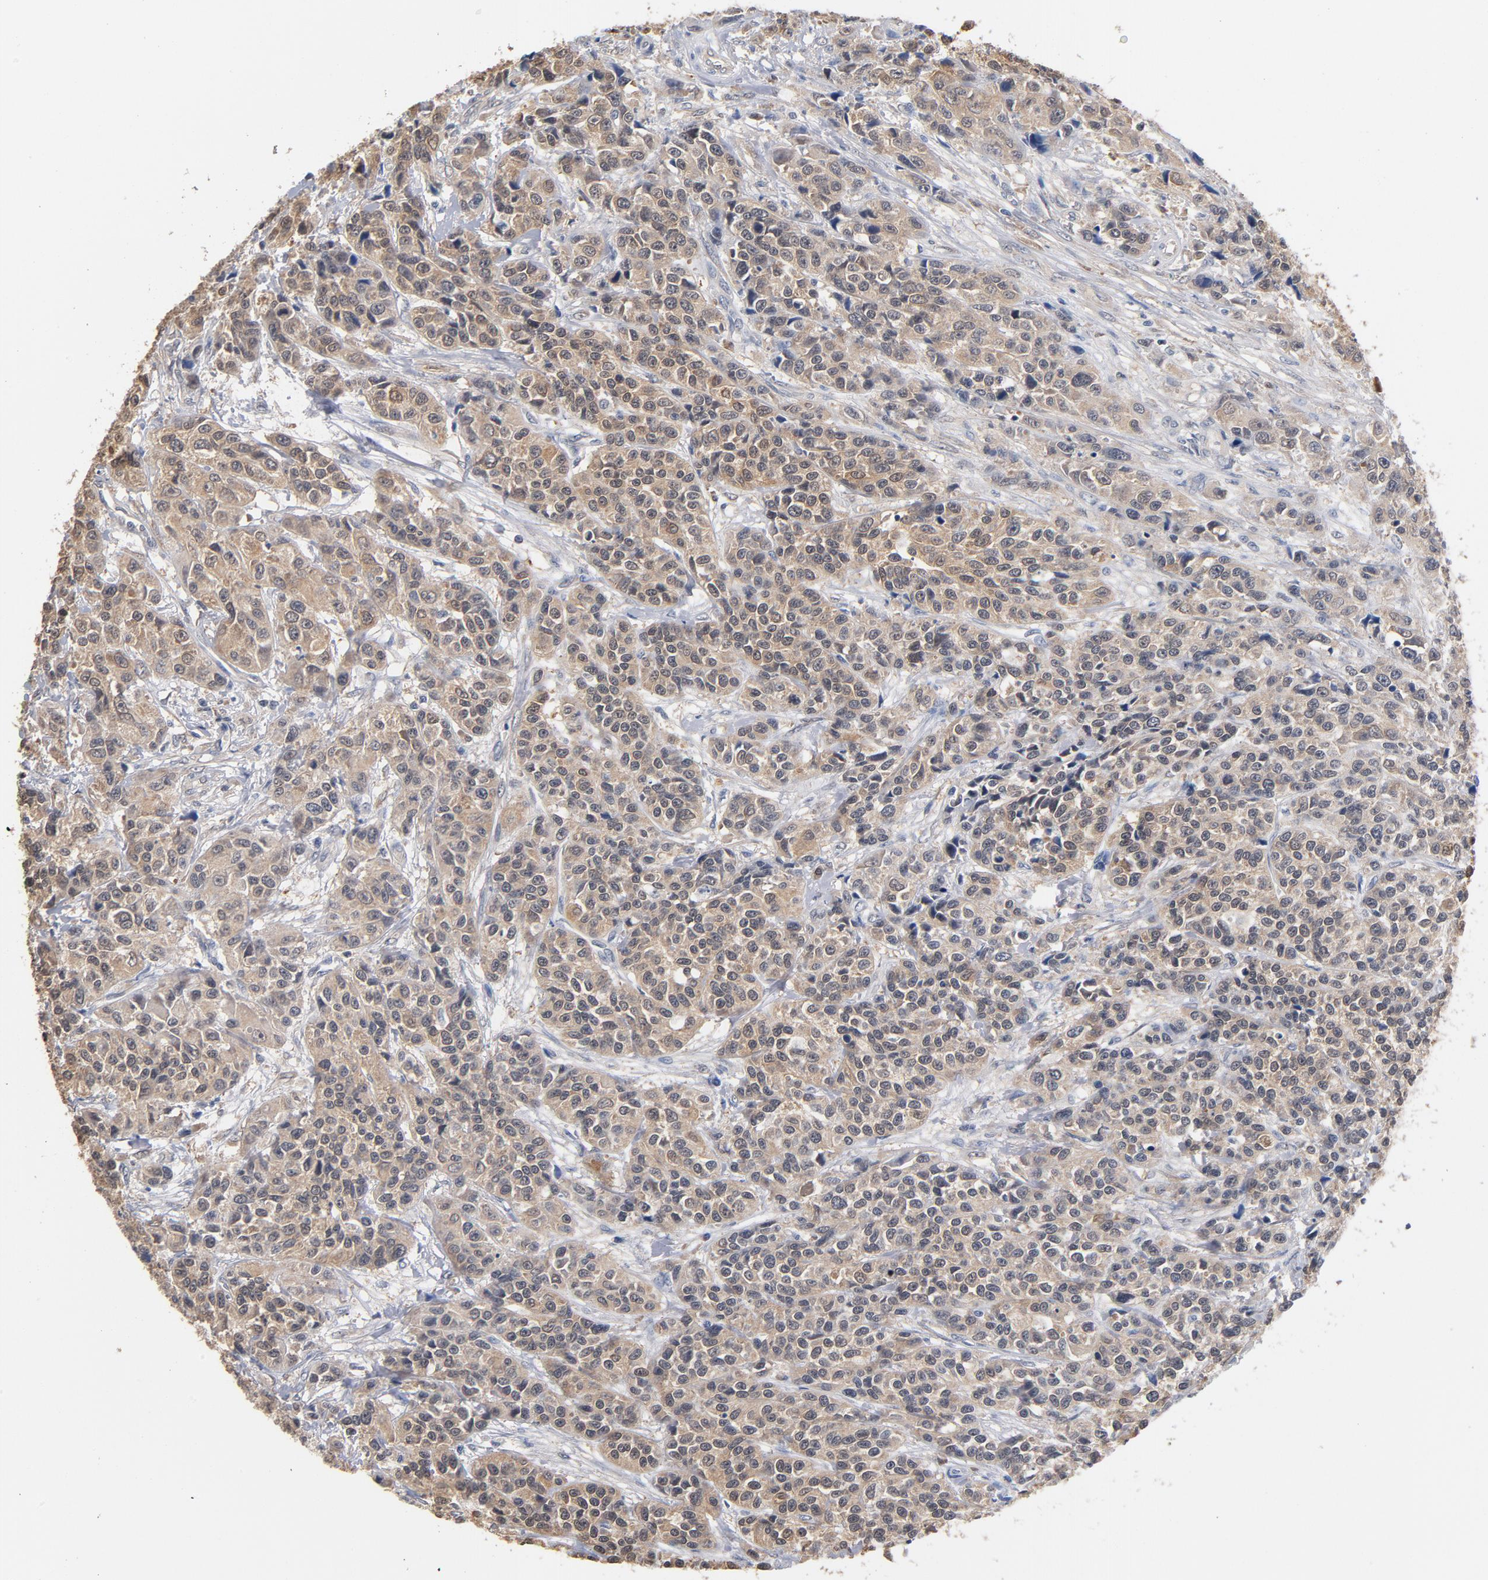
{"staining": {"intensity": "moderate", "quantity": ">75%", "location": "cytoplasmic/membranous"}, "tissue": "urothelial cancer", "cell_type": "Tumor cells", "image_type": "cancer", "snomed": [{"axis": "morphology", "description": "Urothelial carcinoma, High grade"}, {"axis": "topography", "description": "Urinary bladder"}], "caption": "Approximately >75% of tumor cells in high-grade urothelial carcinoma exhibit moderate cytoplasmic/membranous protein positivity as visualized by brown immunohistochemical staining.", "gene": "MIF", "patient": {"sex": "female", "age": 81}}